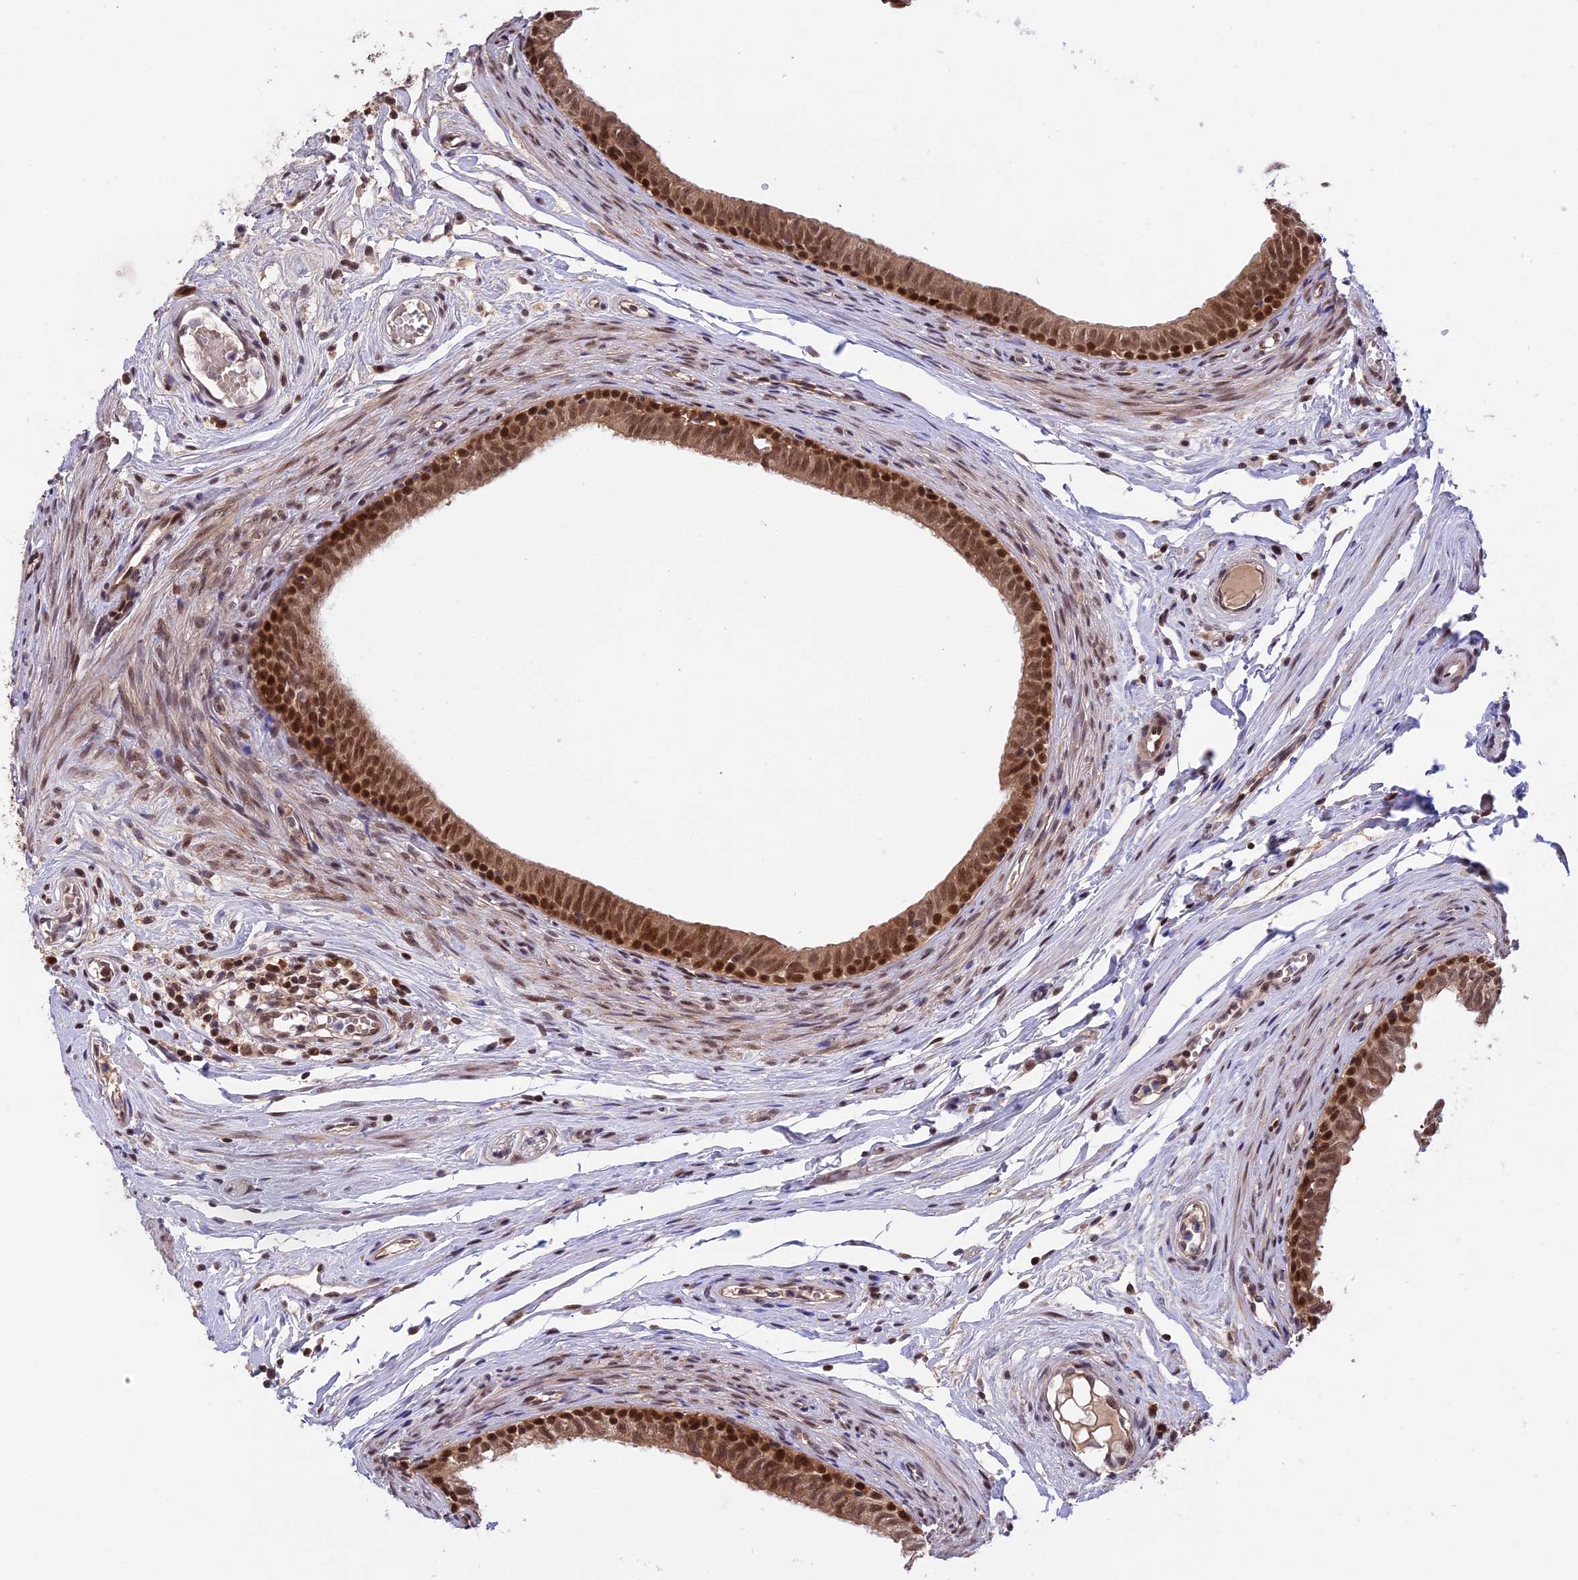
{"staining": {"intensity": "strong", "quantity": ">75%", "location": "nuclear"}, "tissue": "epididymis", "cell_type": "Glandular cells", "image_type": "normal", "snomed": [{"axis": "morphology", "description": "Normal tissue, NOS"}, {"axis": "topography", "description": "Epididymis, spermatic cord, NOS"}], "caption": "DAB immunohistochemical staining of unremarkable human epididymis reveals strong nuclear protein positivity in approximately >75% of glandular cells. The staining was performed using DAB, with brown indicating positive protein expression. Nuclei are stained blue with hematoxylin.", "gene": "ZNF428", "patient": {"sex": "male", "age": 22}}